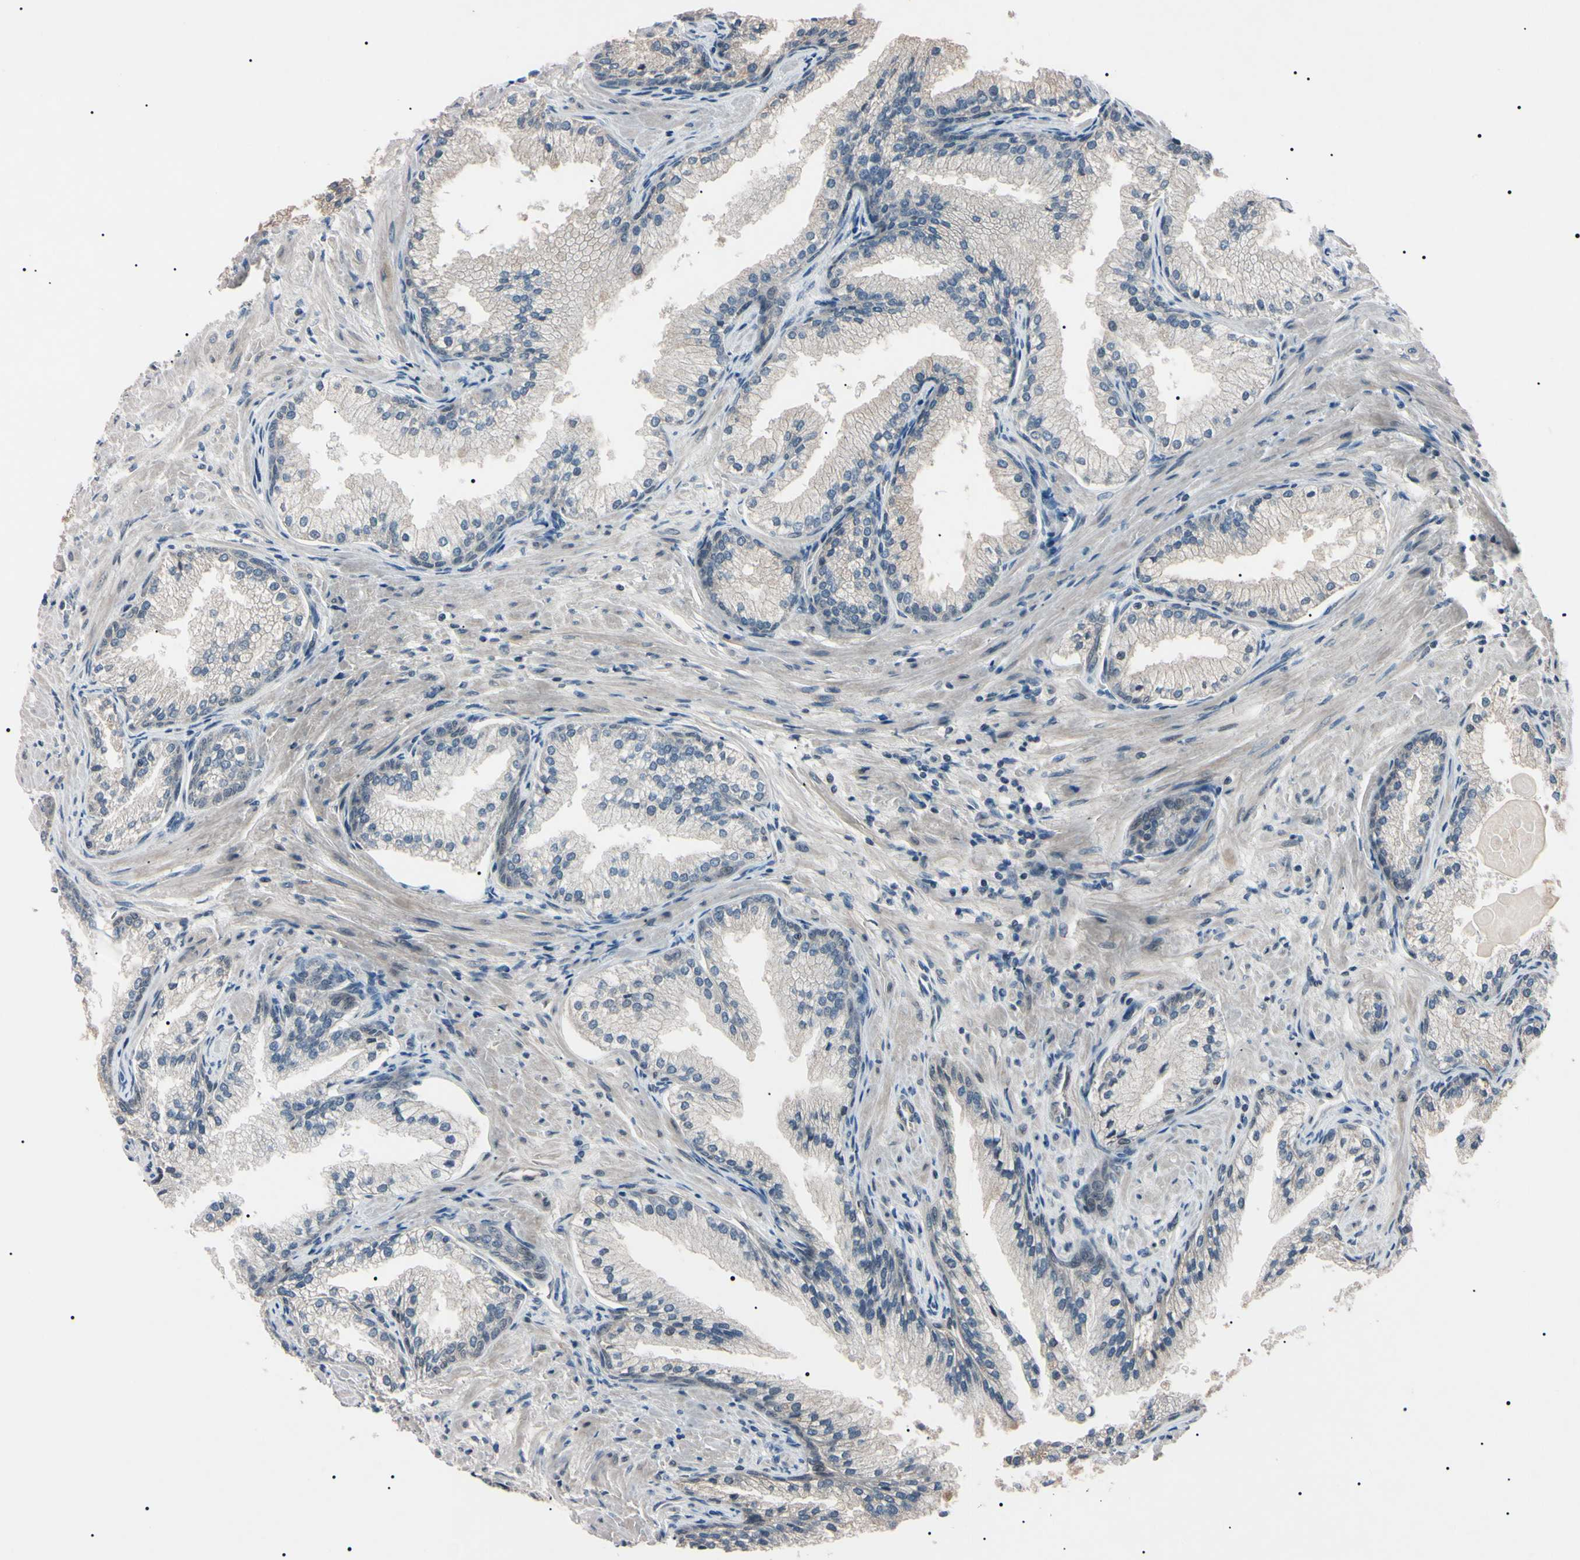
{"staining": {"intensity": "negative", "quantity": "none", "location": "none"}, "tissue": "prostate cancer", "cell_type": "Tumor cells", "image_type": "cancer", "snomed": [{"axis": "morphology", "description": "Adenocarcinoma, High grade"}, {"axis": "topography", "description": "Prostate"}], "caption": "Photomicrograph shows no significant protein positivity in tumor cells of high-grade adenocarcinoma (prostate).", "gene": "YY1", "patient": {"sex": "male", "age": 58}}